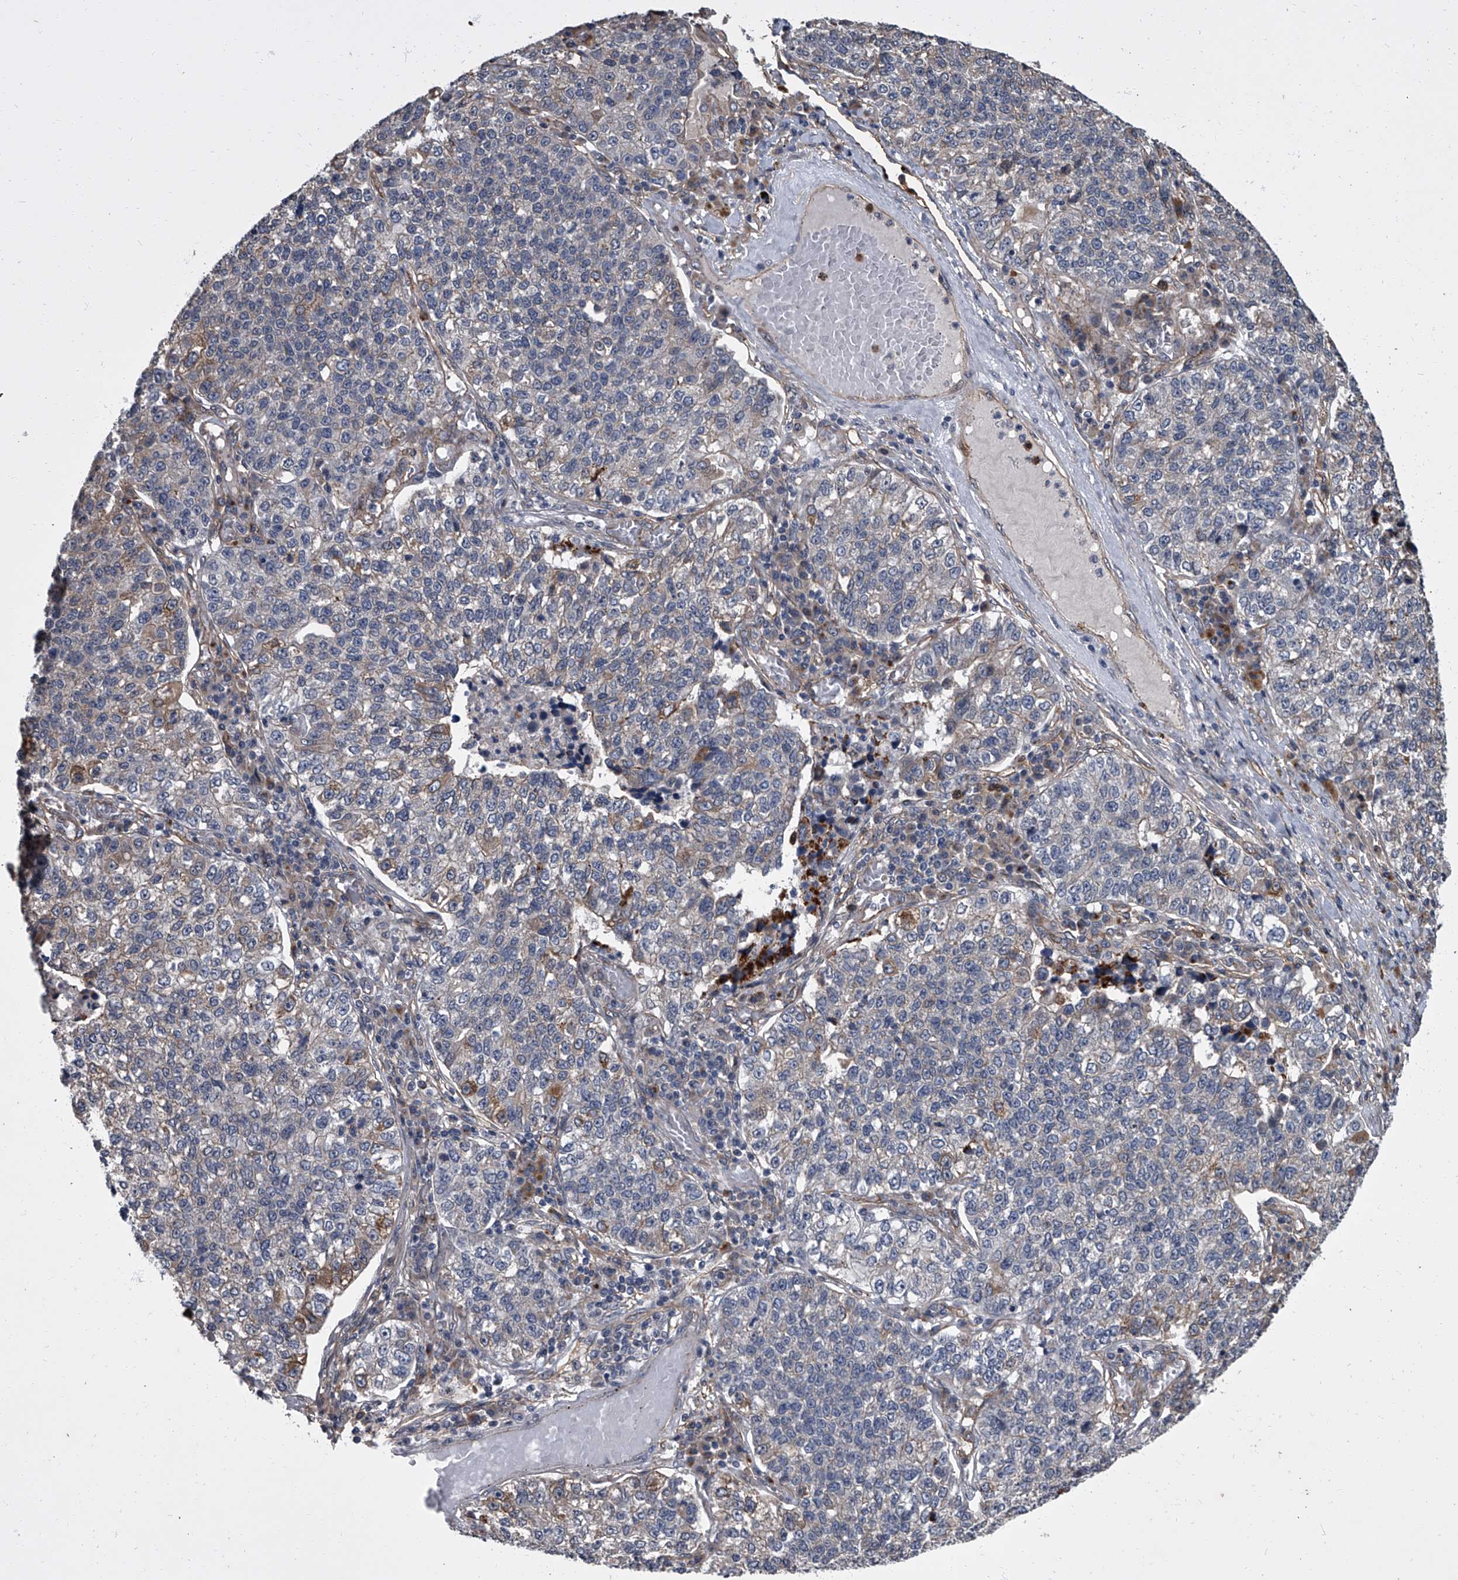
{"staining": {"intensity": "negative", "quantity": "none", "location": "none"}, "tissue": "lung cancer", "cell_type": "Tumor cells", "image_type": "cancer", "snomed": [{"axis": "morphology", "description": "Adenocarcinoma, NOS"}, {"axis": "topography", "description": "Lung"}], "caption": "Immunohistochemistry (IHC) of lung cancer (adenocarcinoma) displays no positivity in tumor cells. The staining is performed using DAB brown chromogen with nuclei counter-stained in using hematoxylin.", "gene": "SIRT4", "patient": {"sex": "male", "age": 49}}